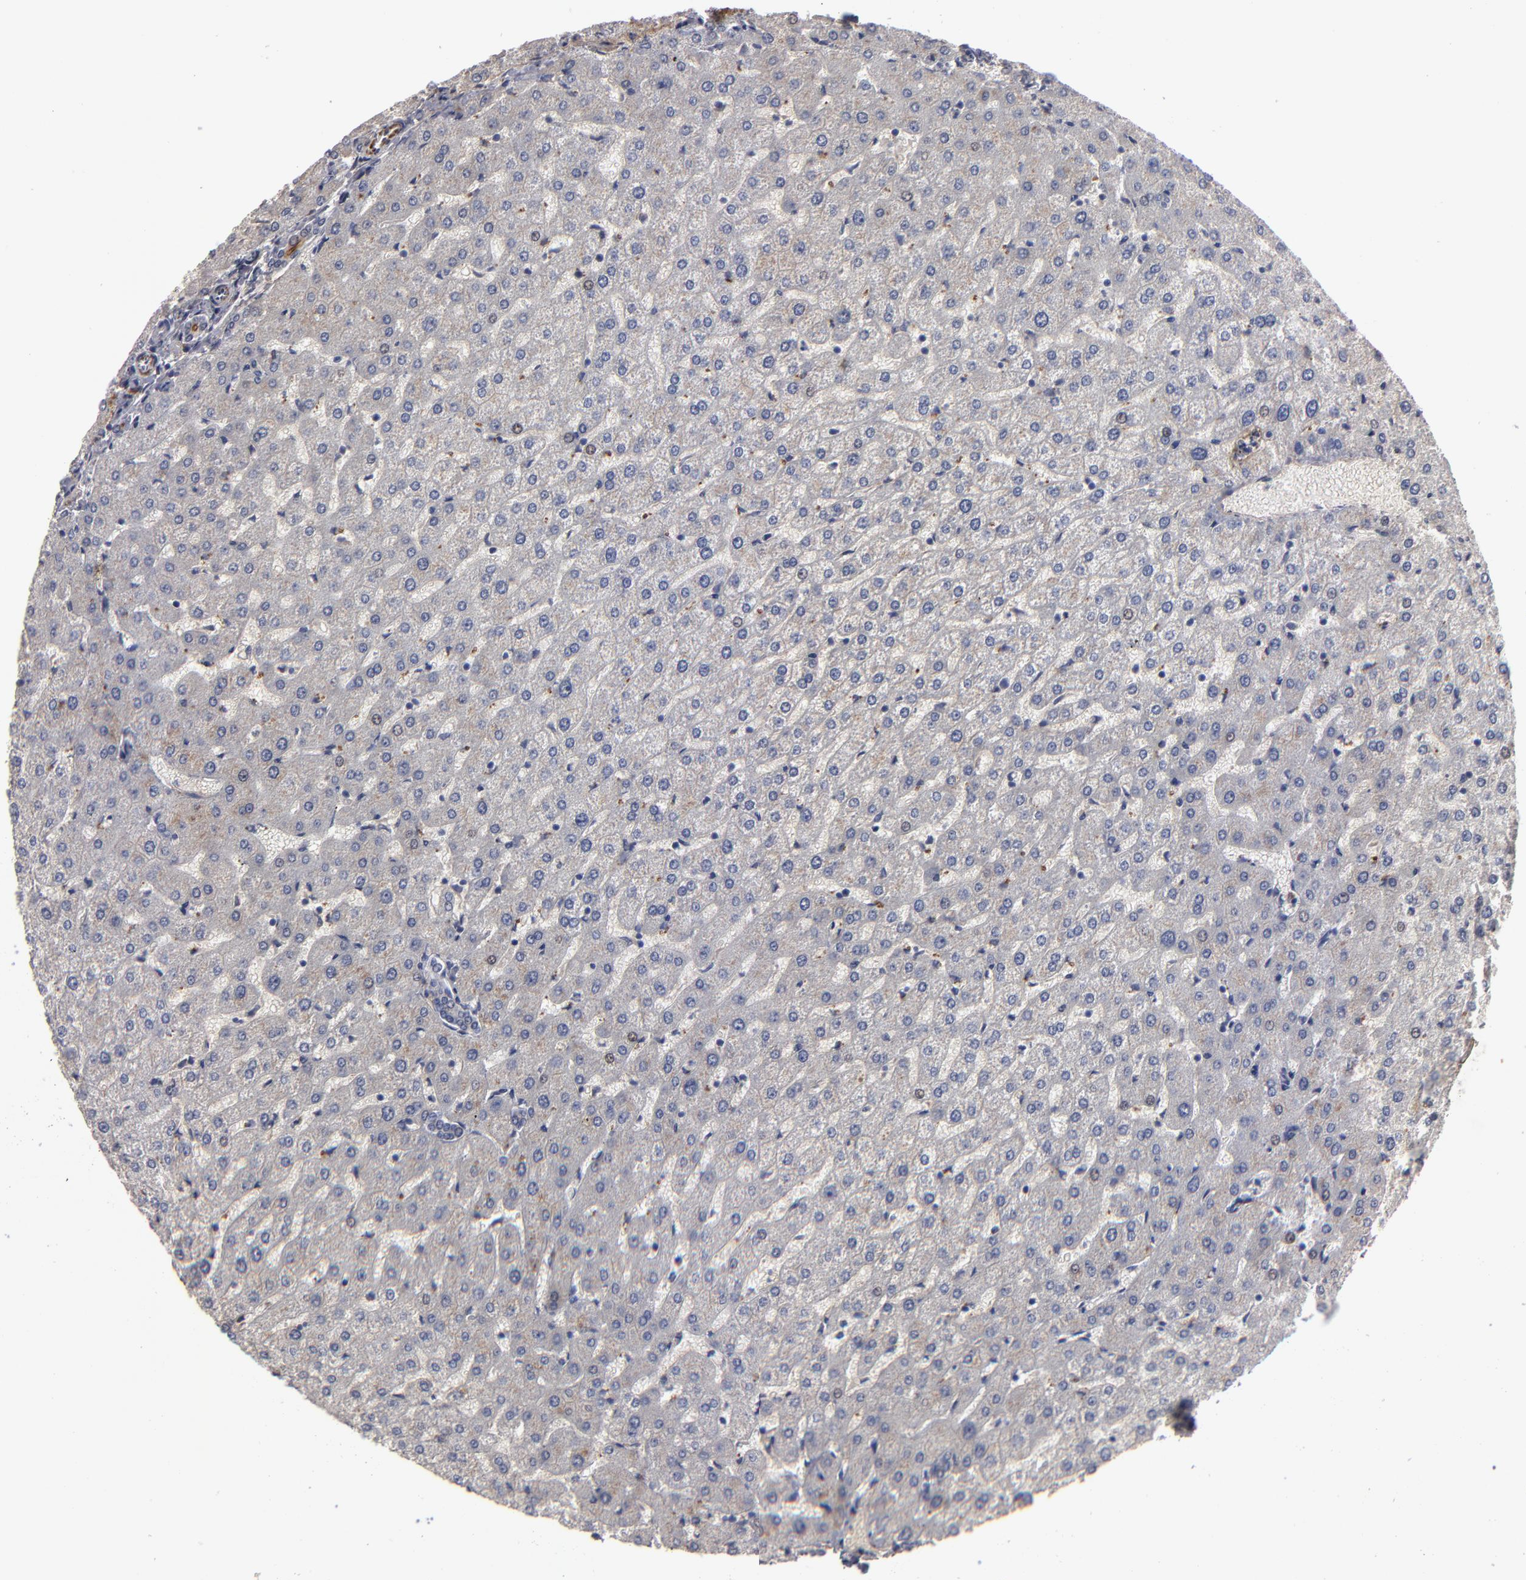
{"staining": {"intensity": "weak", "quantity": "25%-75%", "location": "cytoplasmic/membranous"}, "tissue": "liver", "cell_type": "Cholangiocytes", "image_type": "normal", "snomed": [{"axis": "morphology", "description": "Normal tissue, NOS"}, {"axis": "morphology", "description": "Fibrosis, NOS"}, {"axis": "topography", "description": "Liver"}], "caption": "Immunohistochemistry (IHC) (DAB (3,3'-diaminobenzidine)) staining of benign liver displays weak cytoplasmic/membranous protein expression in approximately 25%-75% of cholangiocytes. (DAB (3,3'-diaminobenzidine) IHC with brightfield microscopy, high magnification).", "gene": "GPM6B", "patient": {"sex": "female", "age": 29}}